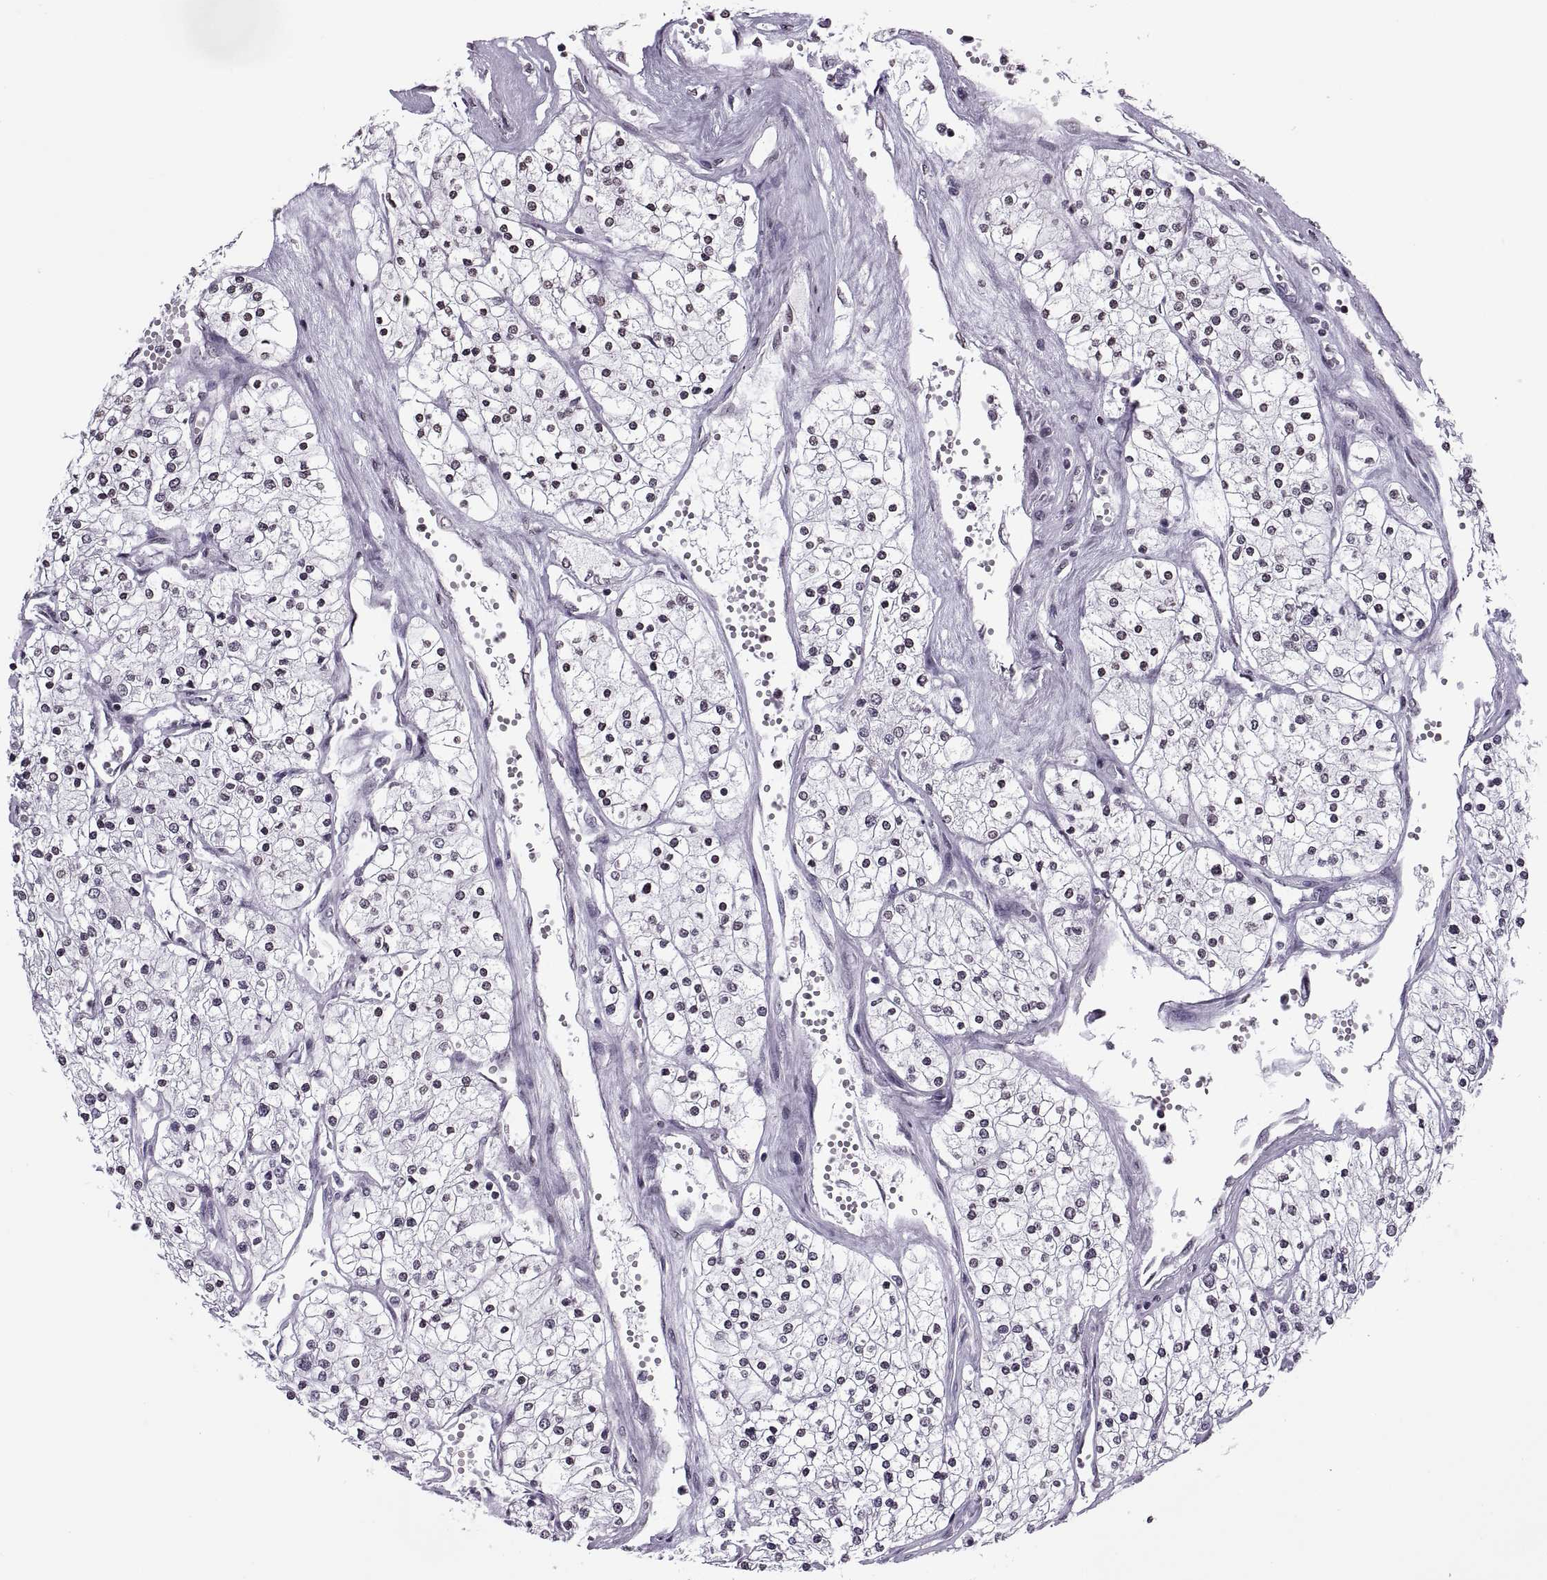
{"staining": {"intensity": "weak", "quantity": "25%-75%", "location": "nuclear"}, "tissue": "renal cancer", "cell_type": "Tumor cells", "image_type": "cancer", "snomed": [{"axis": "morphology", "description": "Adenocarcinoma, NOS"}, {"axis": "topography", "description": "Kidney"}], "caption": "DAB immunohistochemical staining of renal cancer (adenocarcinoma) shows weak nuclear protein expression in about 25%-75% of tumor cells.", "gene": "H1-8", "patient": {"sex": "male", "age": 80}}